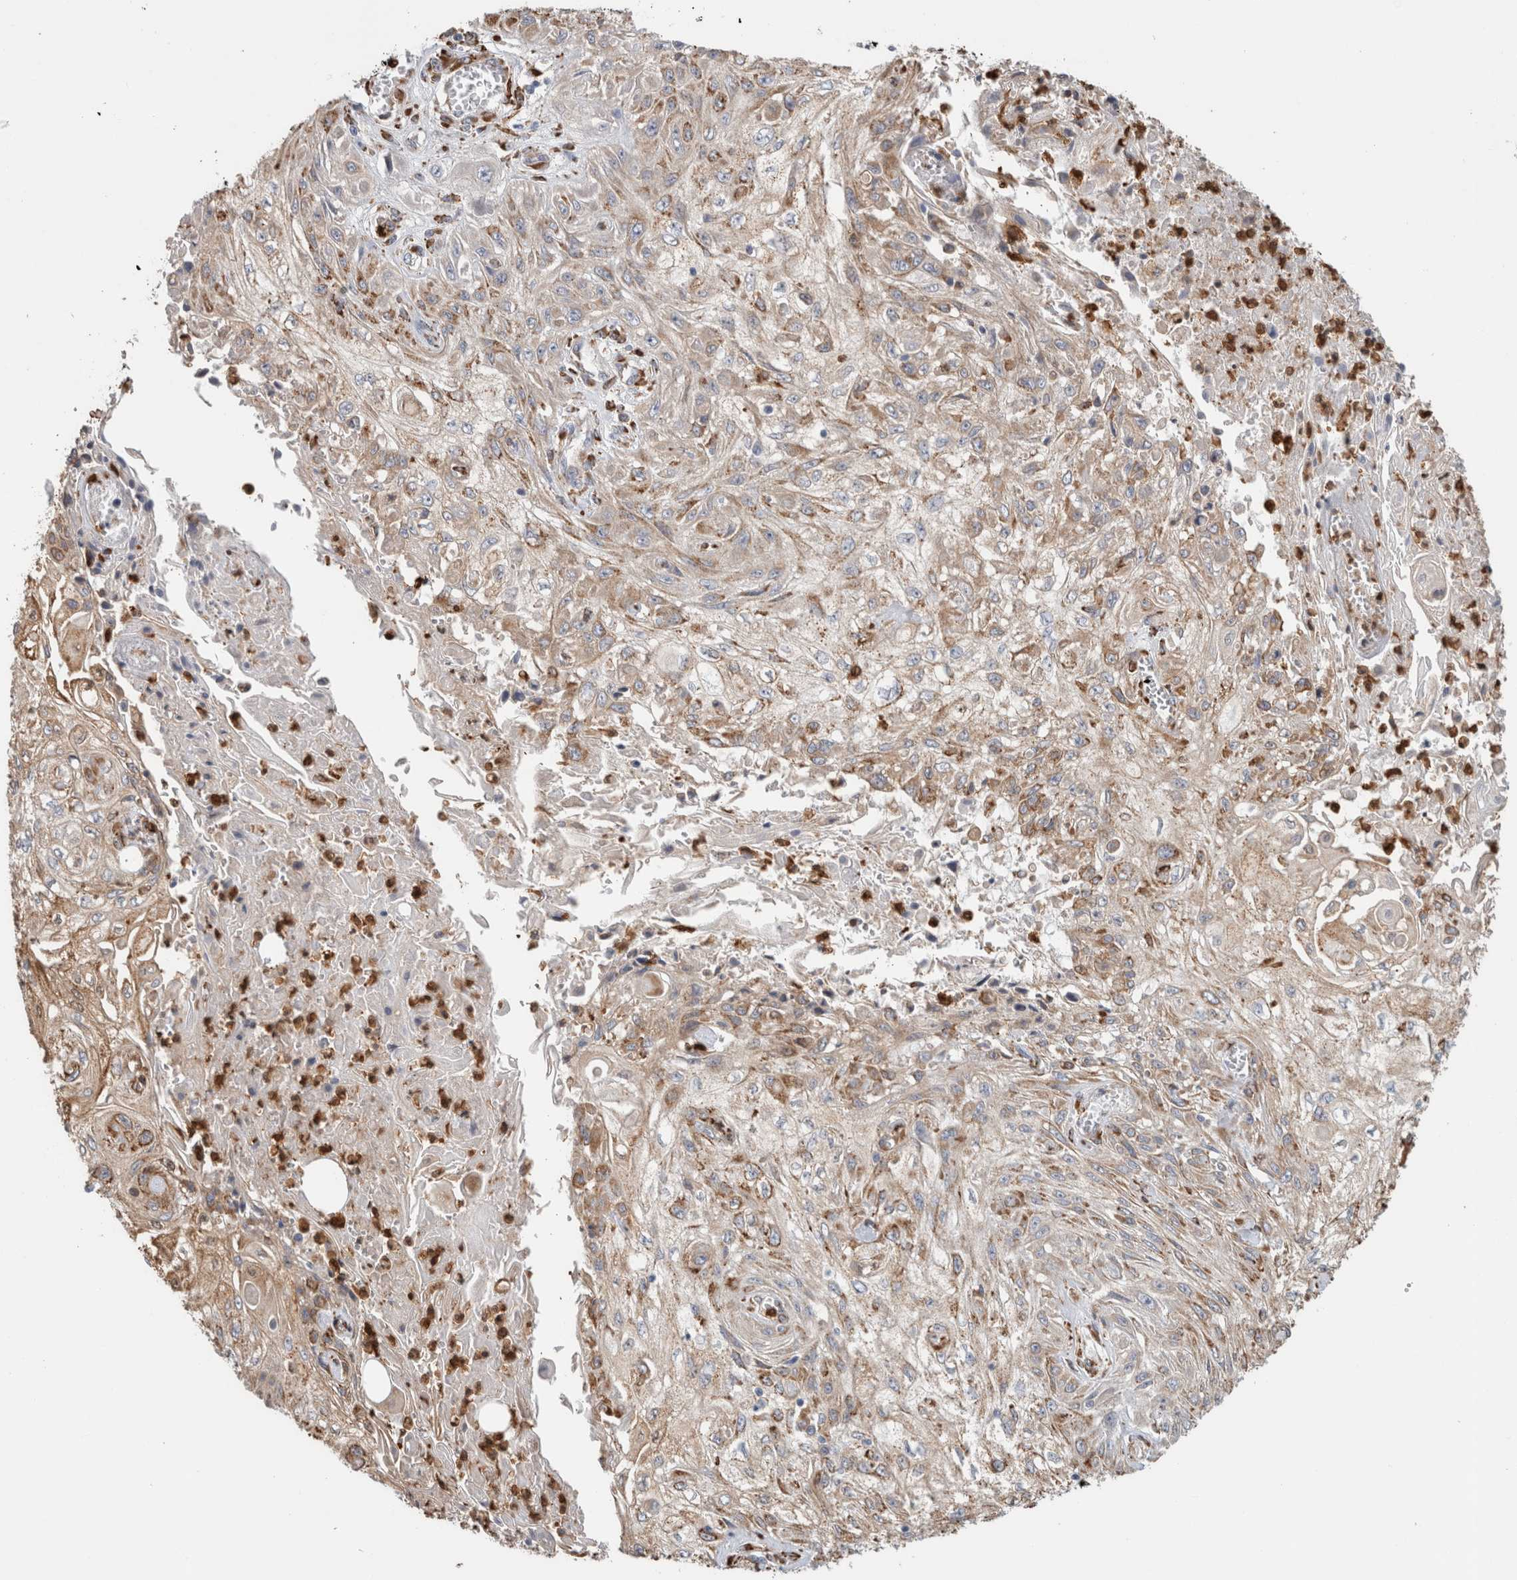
{"staining": {"intensity": "weak", "quantity": ">75%", "location": "cytoplasmic/membranous"}, "tissue": "skin cancer", "cell_type": "Tumor cells", "image_type": "cancer", "snomed": [{"axis": "morphology", "description": "Squamous cell carcinoma, NOS"}, {"axis": "morphology", "description": "Squamous cell carcinoma, metastatic, NOS"}, {"axis": "topography", "description": "Skin"}, {"axis": "topography", "description": "Lymph node"}], "caption": "Immunohistochemistry (IHC) photomicrograph of neoplastic tissue: human skin squamous cell carcinoma stained using IHC displays low levels of weak protein expression localized specifically in the cytoplasmic/membranous of tumor cells, appearing as a cytoplasmic/membranous brown color.", "gene": "P4HA1", "patient": {"sex": "male", "age": 75}}